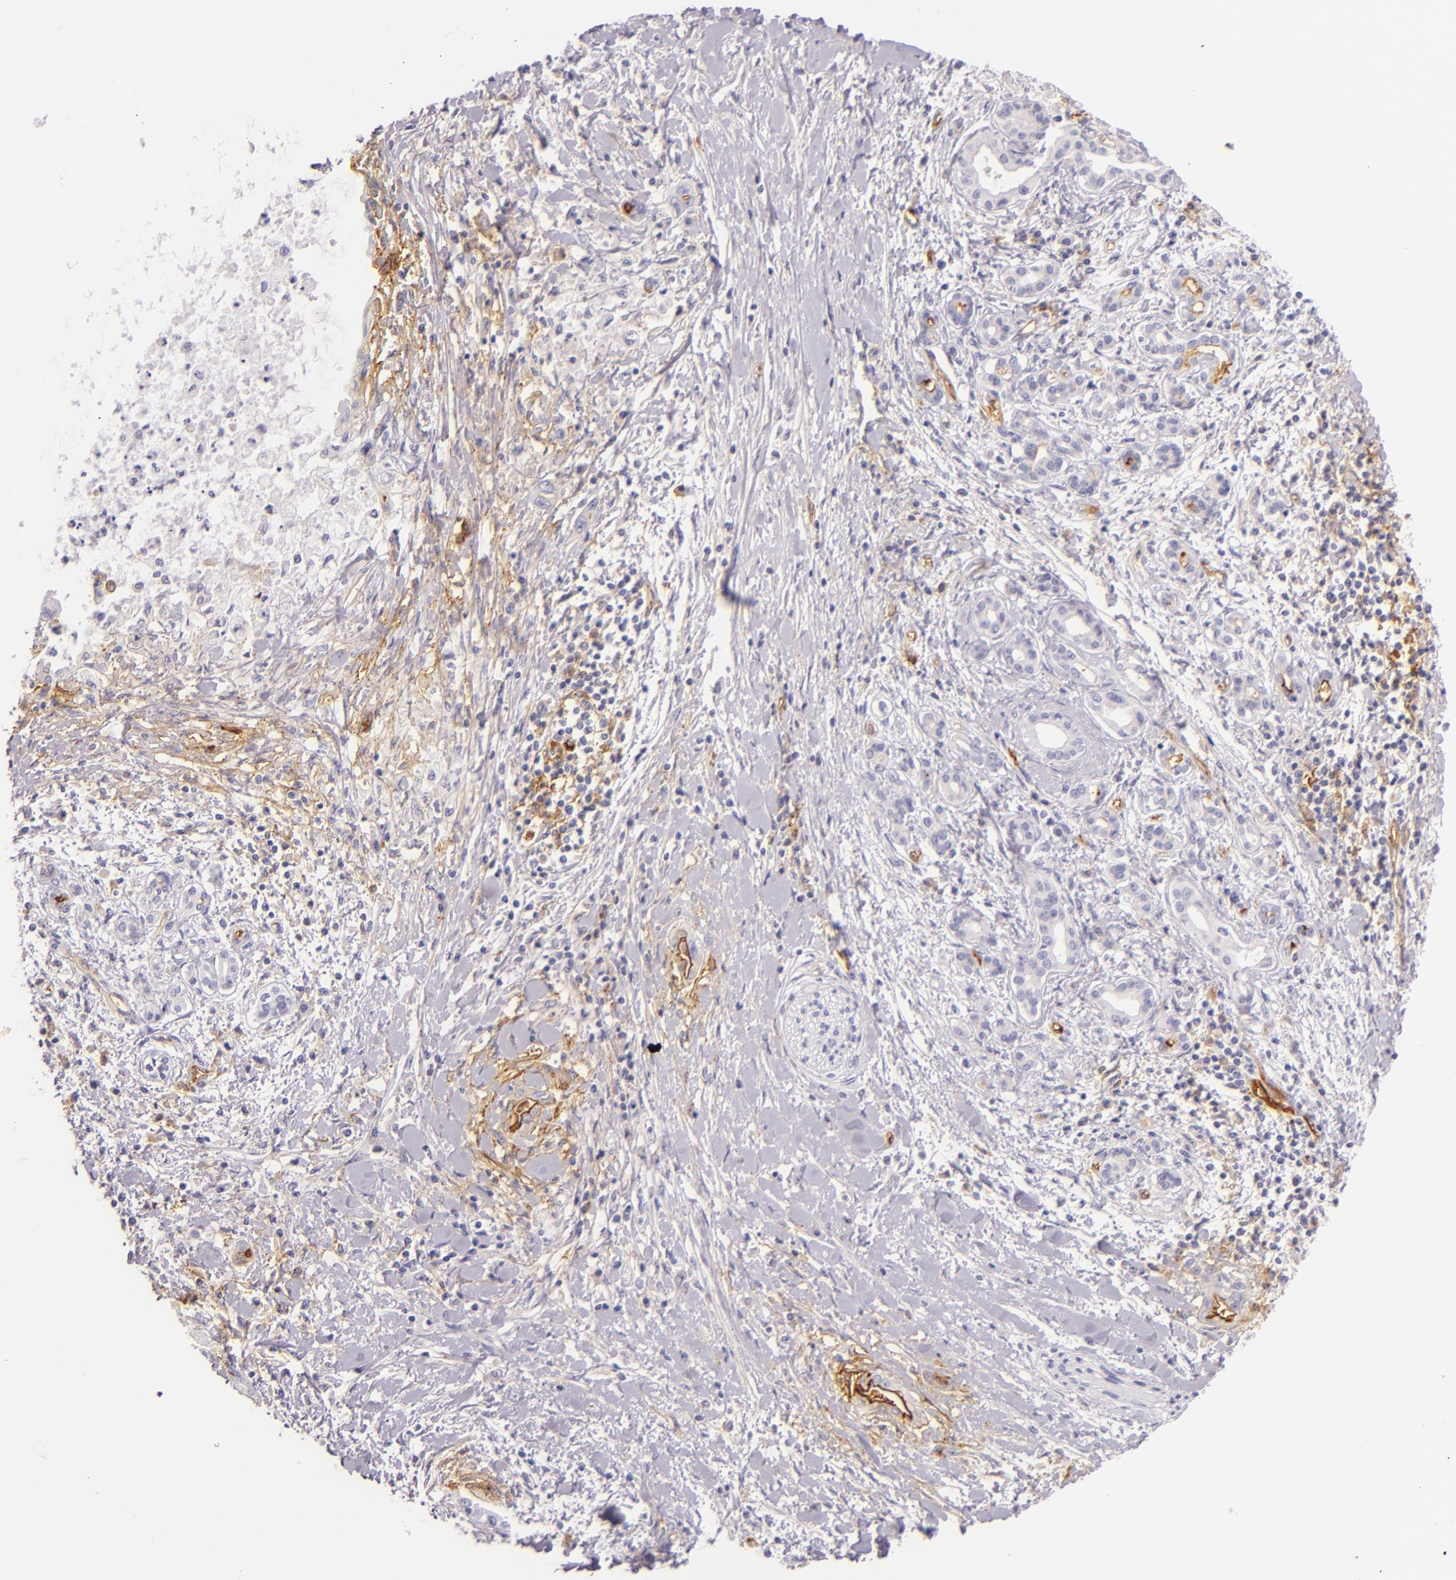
{"staining": {"intensity": "negative", "quantity": "none", "location": "none"}, "tissue": "pancreatic cancer", "cell_type": "Tumor cells", "image_type": "cancer", "snomed": [{"axis": "morphology", "description": "Adenocarcinoma, NOS"}, {"axis": "topography", "description": "Pancreas"}], "caption": "High power microscopy image of an immunohistochemistry (IHC) micrograph of pancreatic adenocarcinoma, revealing no significant staining in tumor cells.", "gene": "ICAM1", "patient": {"sex": "female", "age": 64}}